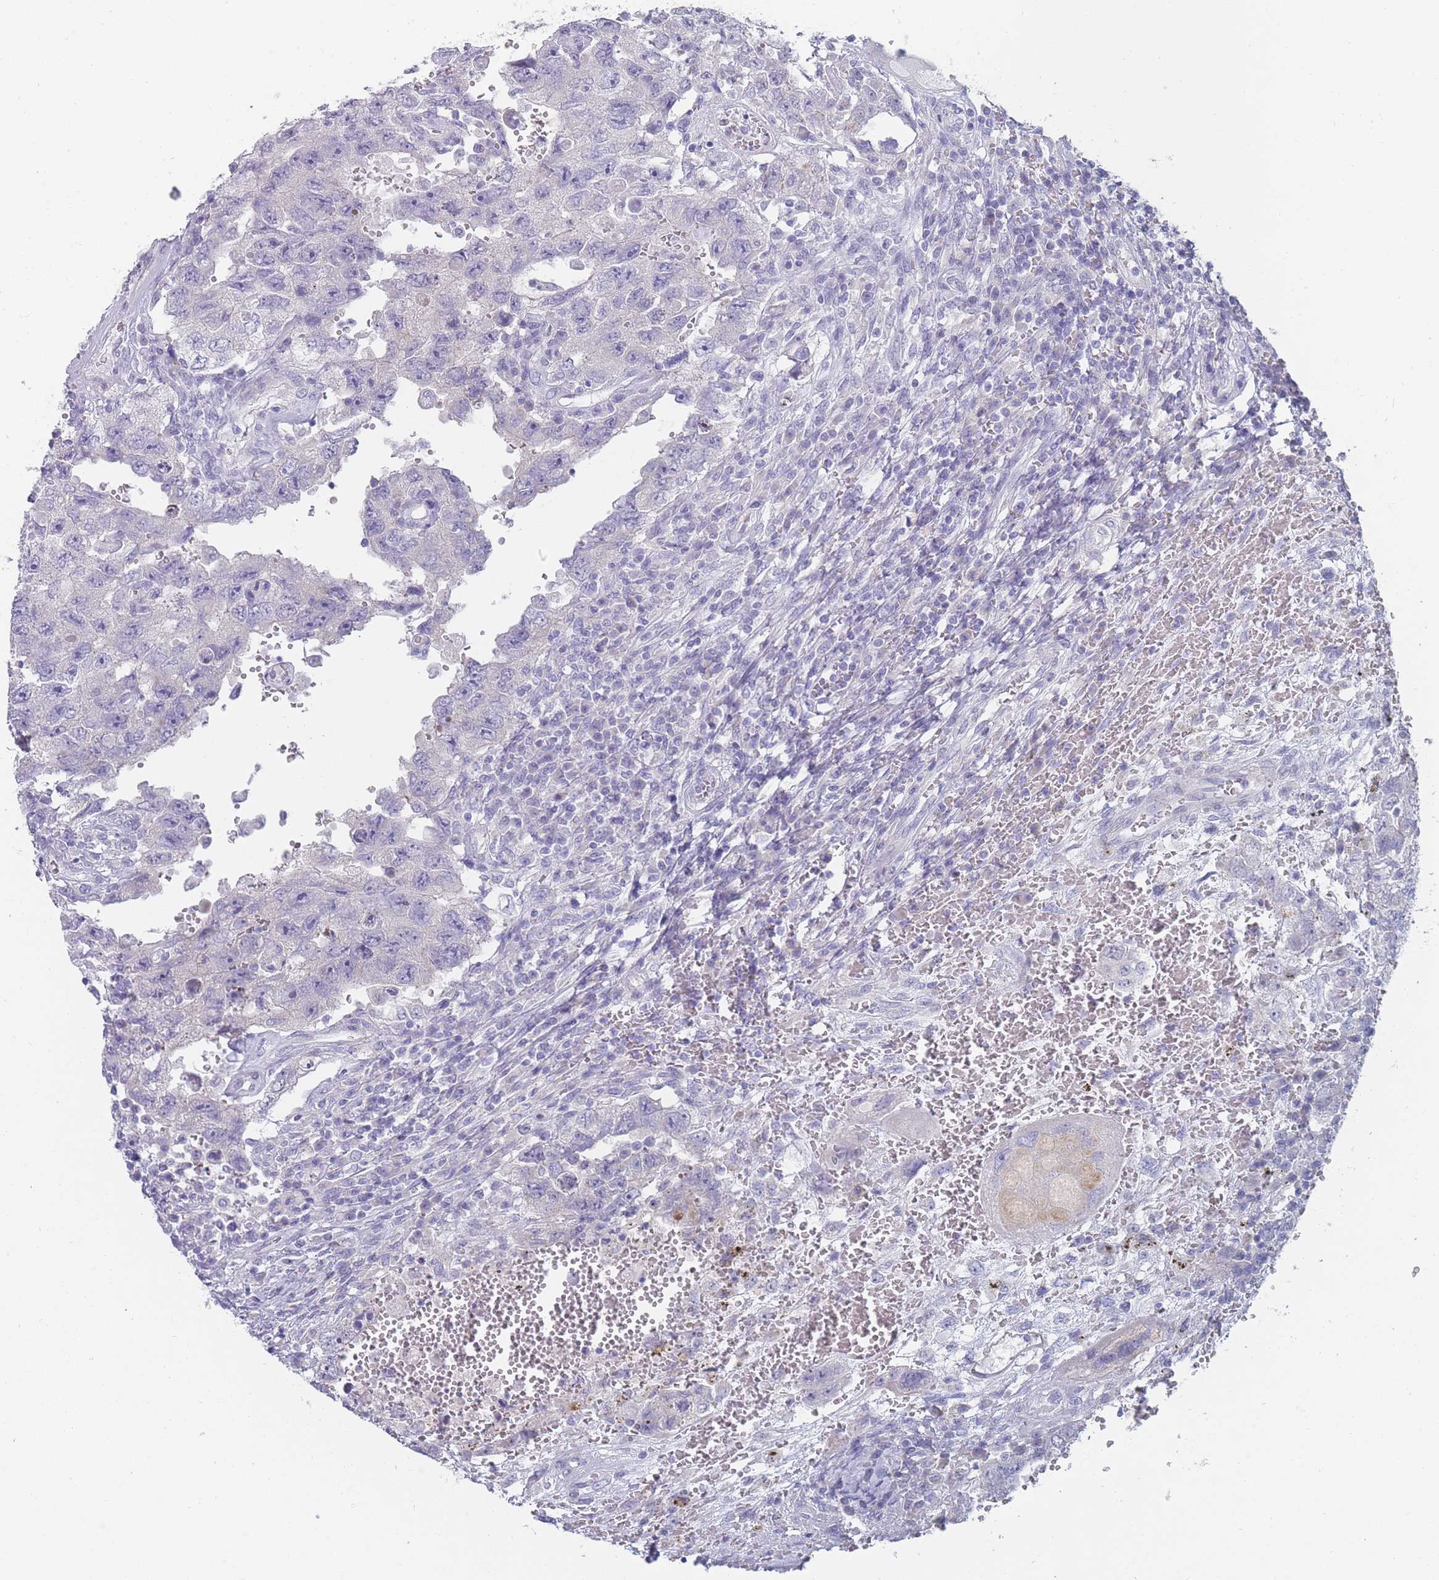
{"staining": {"intensity": "negative", "quantity": "none", "location": "none"}, "tissue": "testis cancer", "cell_type": "Tumor cells", "image_type": "cancer", "snomed": [{"axis": "morphology", "description": "Carcinoma, Embryonal, NOS"}, {"axis": "topography", "description": "Testis"}], "caption": "DAB (3,3'-diaminobenzidine) immunohistochemical staining of human testis embryonal carcinoma demonstrates no significant positivity in tumor cells.", "gene": "PIGU", "patient": {"sex": "male", "age": 26}}